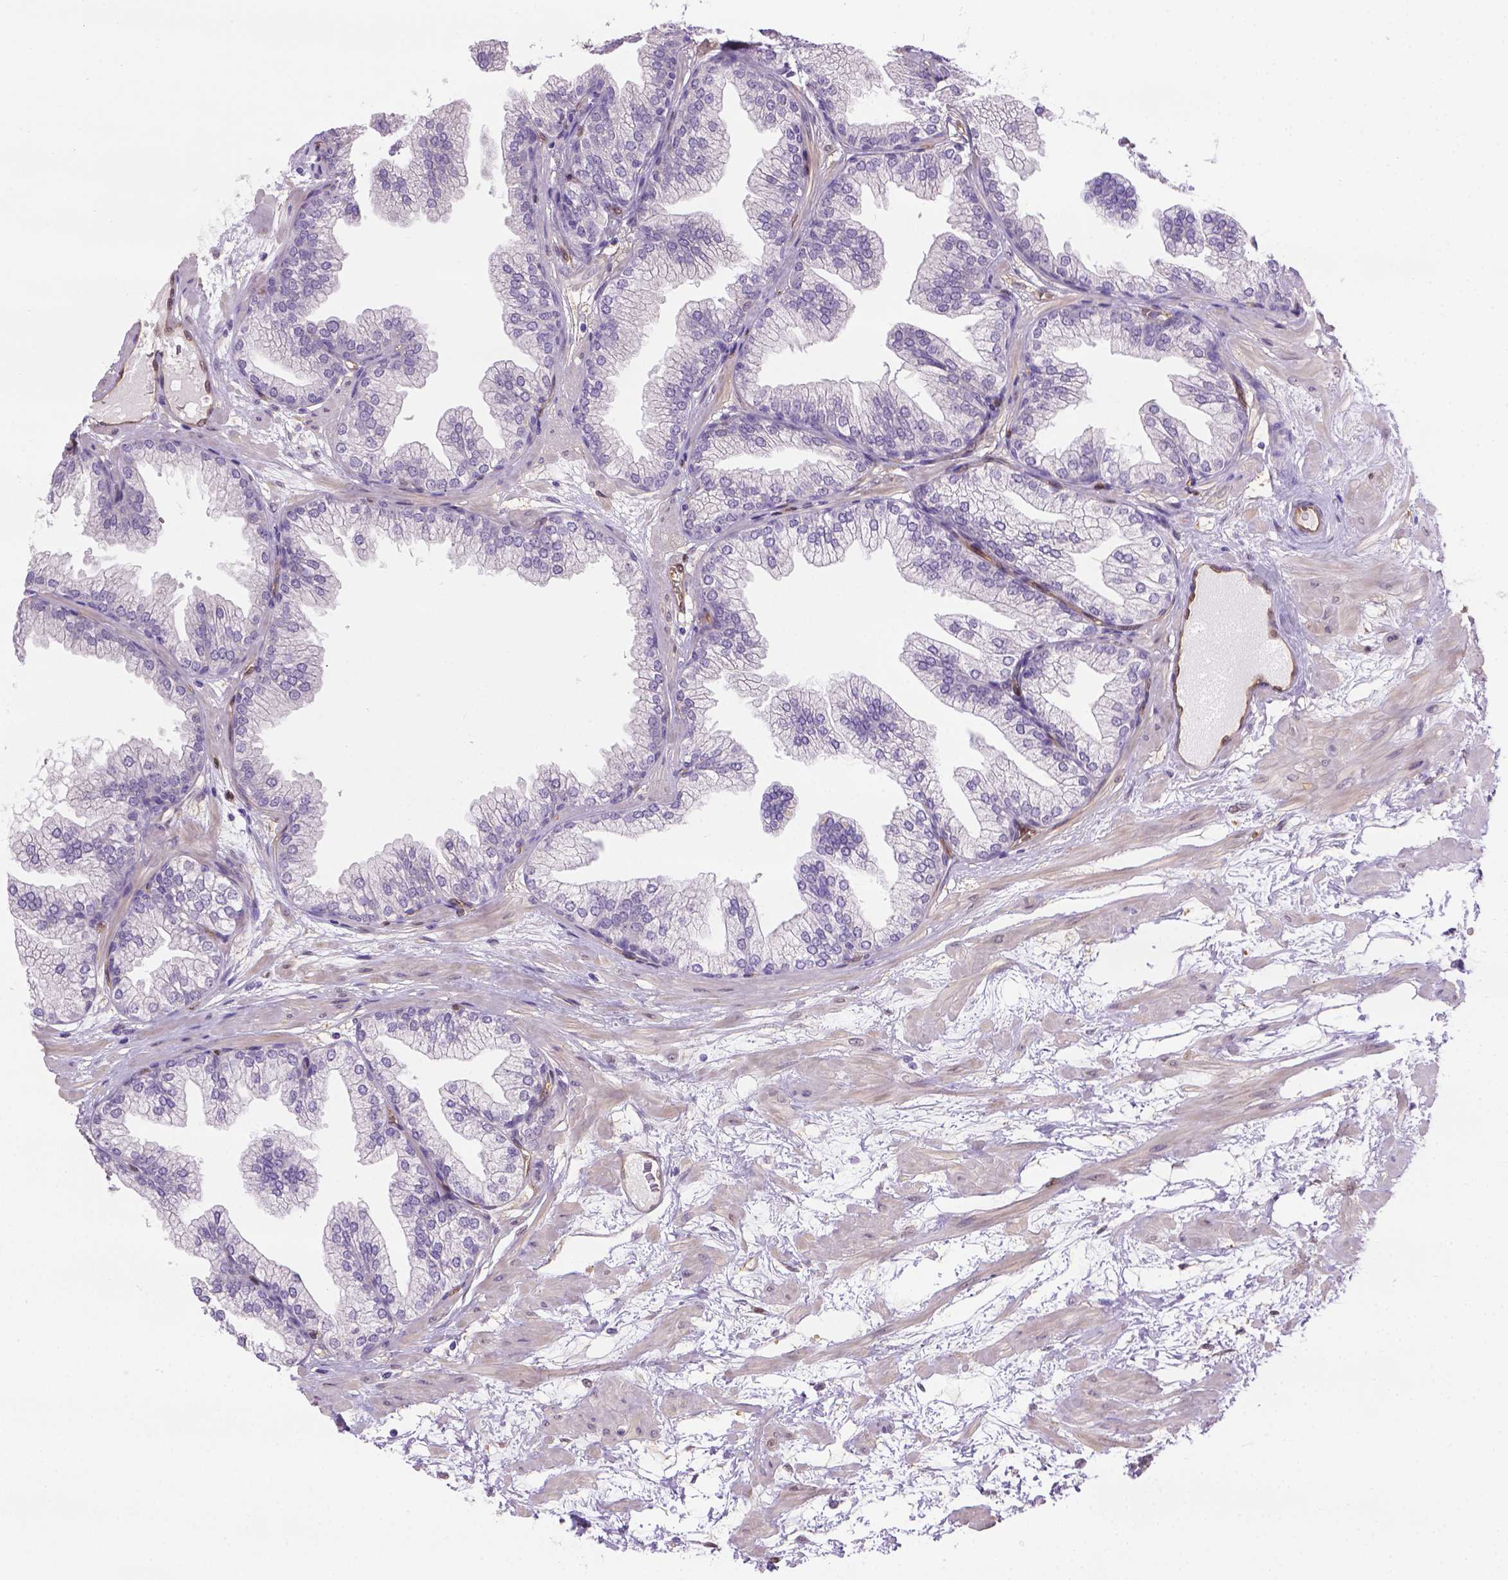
{"staining": {"intensity": "negative", "quantity": "none", "location": "none"}, "tissue": "prostate", "cell_type": "Glandular cells", "image_type": "normal", "snomed": [{"axis": "morphology", "description": "Normal tissue, NOS"}, {"axis": "topography", "description": "Prostate"}], "caption": "A high-resolution image shows immunohistochemistry staining of benign prostate, which reveals no significant expression in glandular cells.", "gene": "CLIC4", "patient": {"sex": "male", "age": 37}}